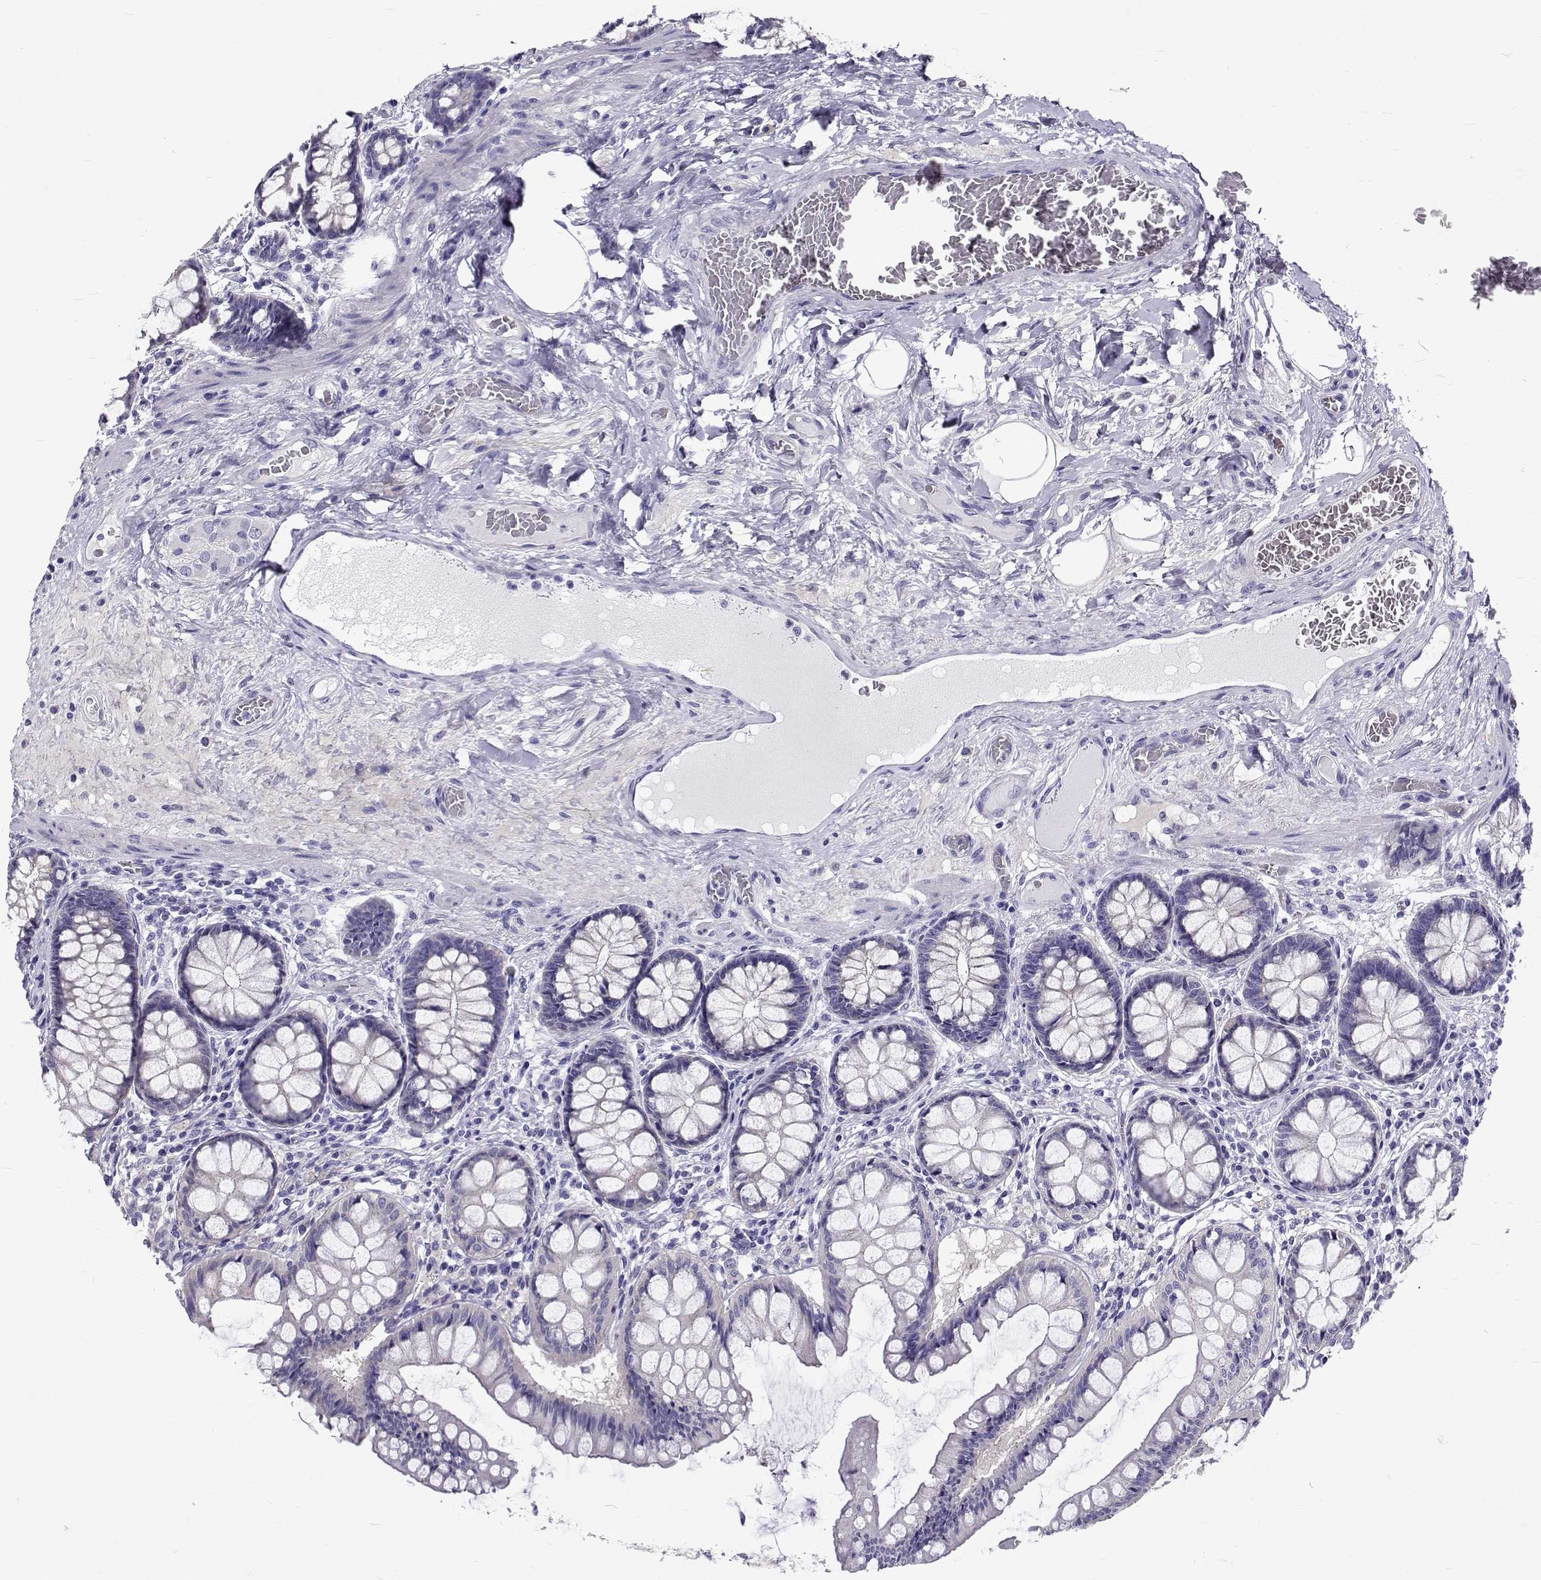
{"staining": {"intensity": "negative", "quantity": "none", "location": "none"}, "tissue": "colon", "cell_type": "Endothelial cells", "image_type": "normal", "snomed": [{"axis": "morphology", "description": "Normal tissue, NOS"}, {"axis": "topography", "description": "Colon"}], "caption": "Immunohistochemistry image of unremarkable colon: colon stained with DAB reveals no significant protein positivity in endothelial cells.", "gene": "IGSF1", "patient": {"sex": "female", "age": 65}}